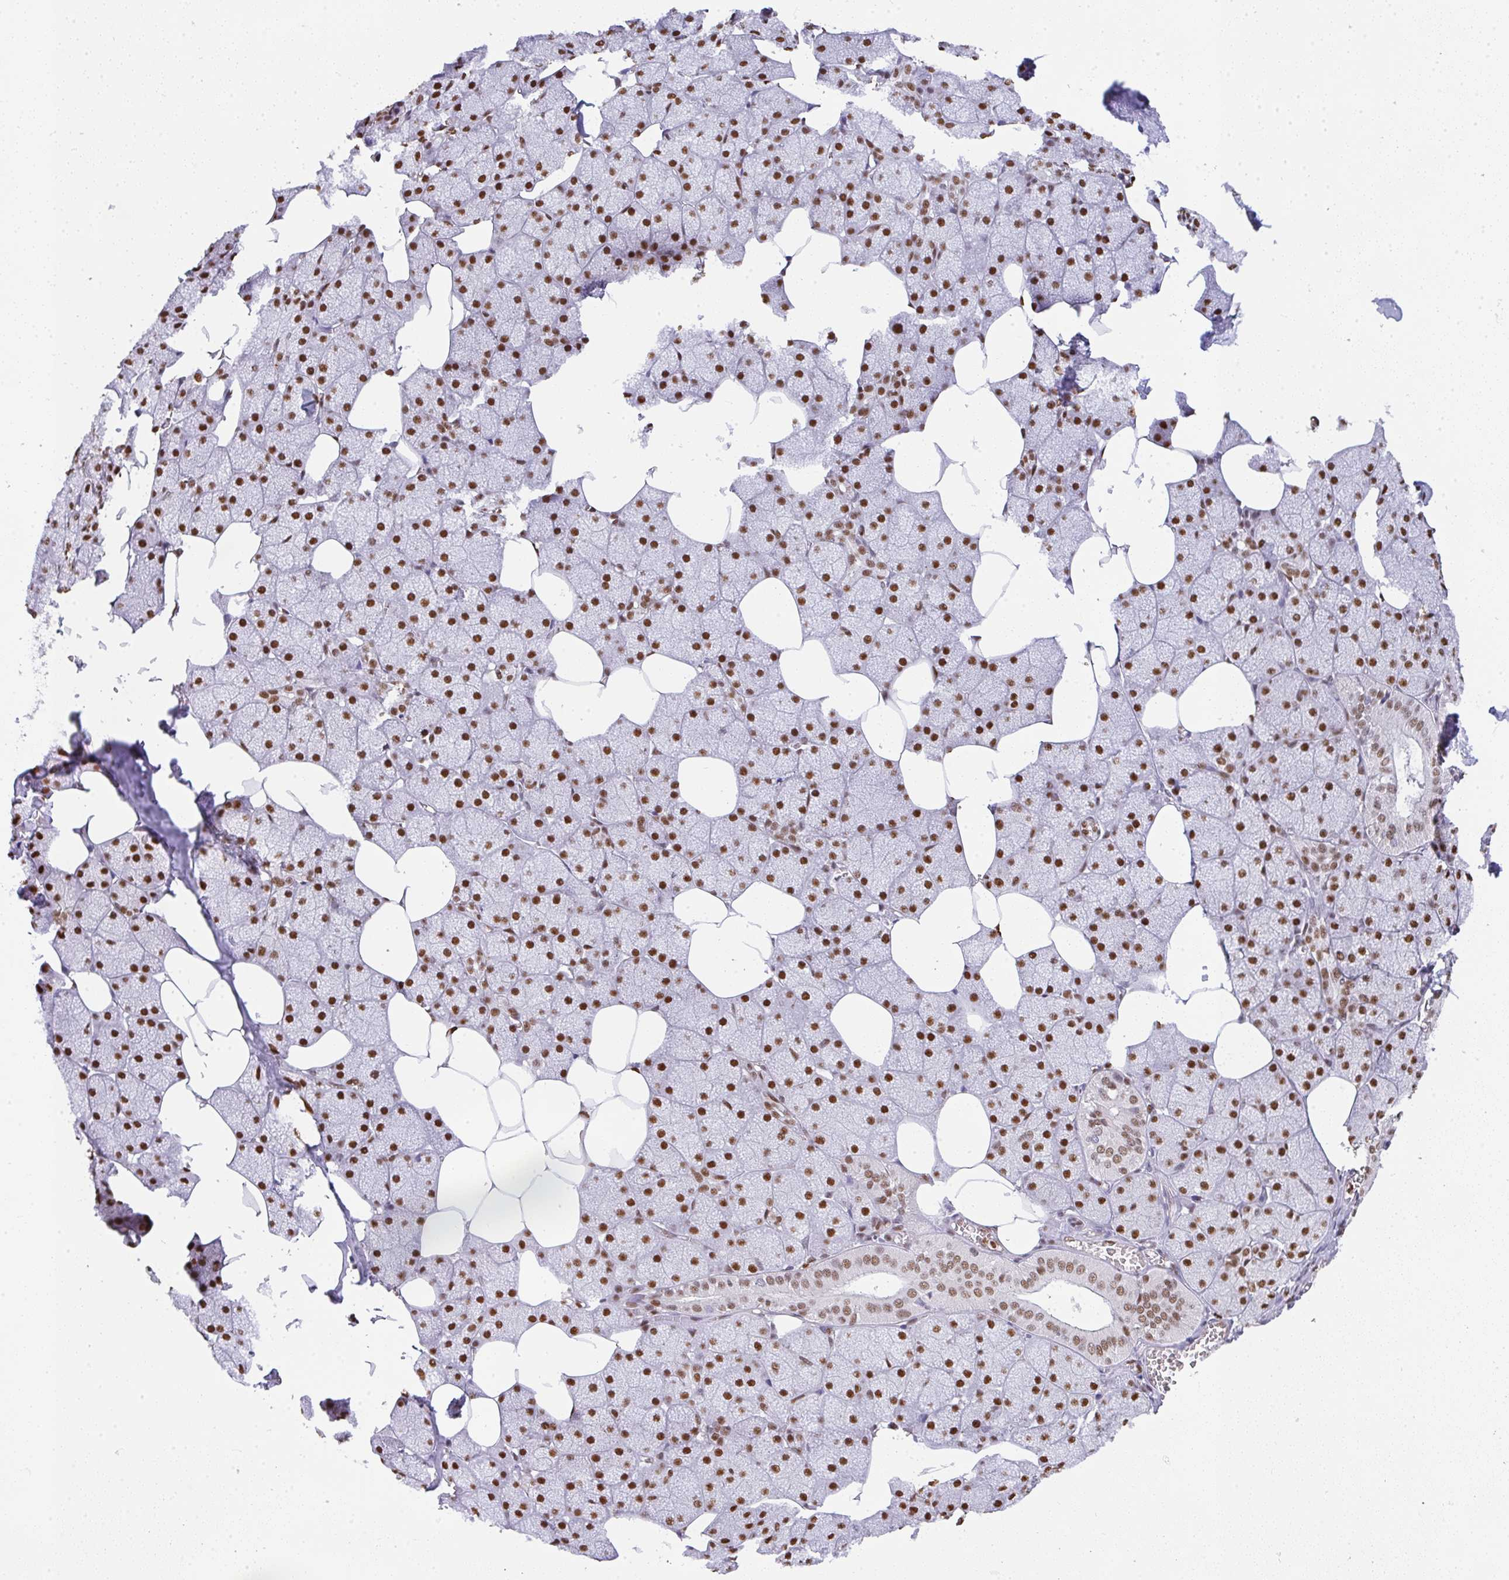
{"staining": {"intensity": "moderate", "quantity": ">75%", "location": "nuclear"}, "tissue": "salivary gland", "cell_type": "Glandular cells", "image_type": "normal", "snomed": [{"axis": "morphology", "description": "Normal tissue, NOS"}, {"axis": "topography", "description": "Salivary gland"}, {"axis": "topography", "description": "Peripheral nerve tissue"}], "caption": "Human salivary gland stained with a brown dye displays moderate nuclear positive positivity in approximately >75% of glandular cells.", "gene": "BBX", "patient": {"sex": "male", "age": 38}}